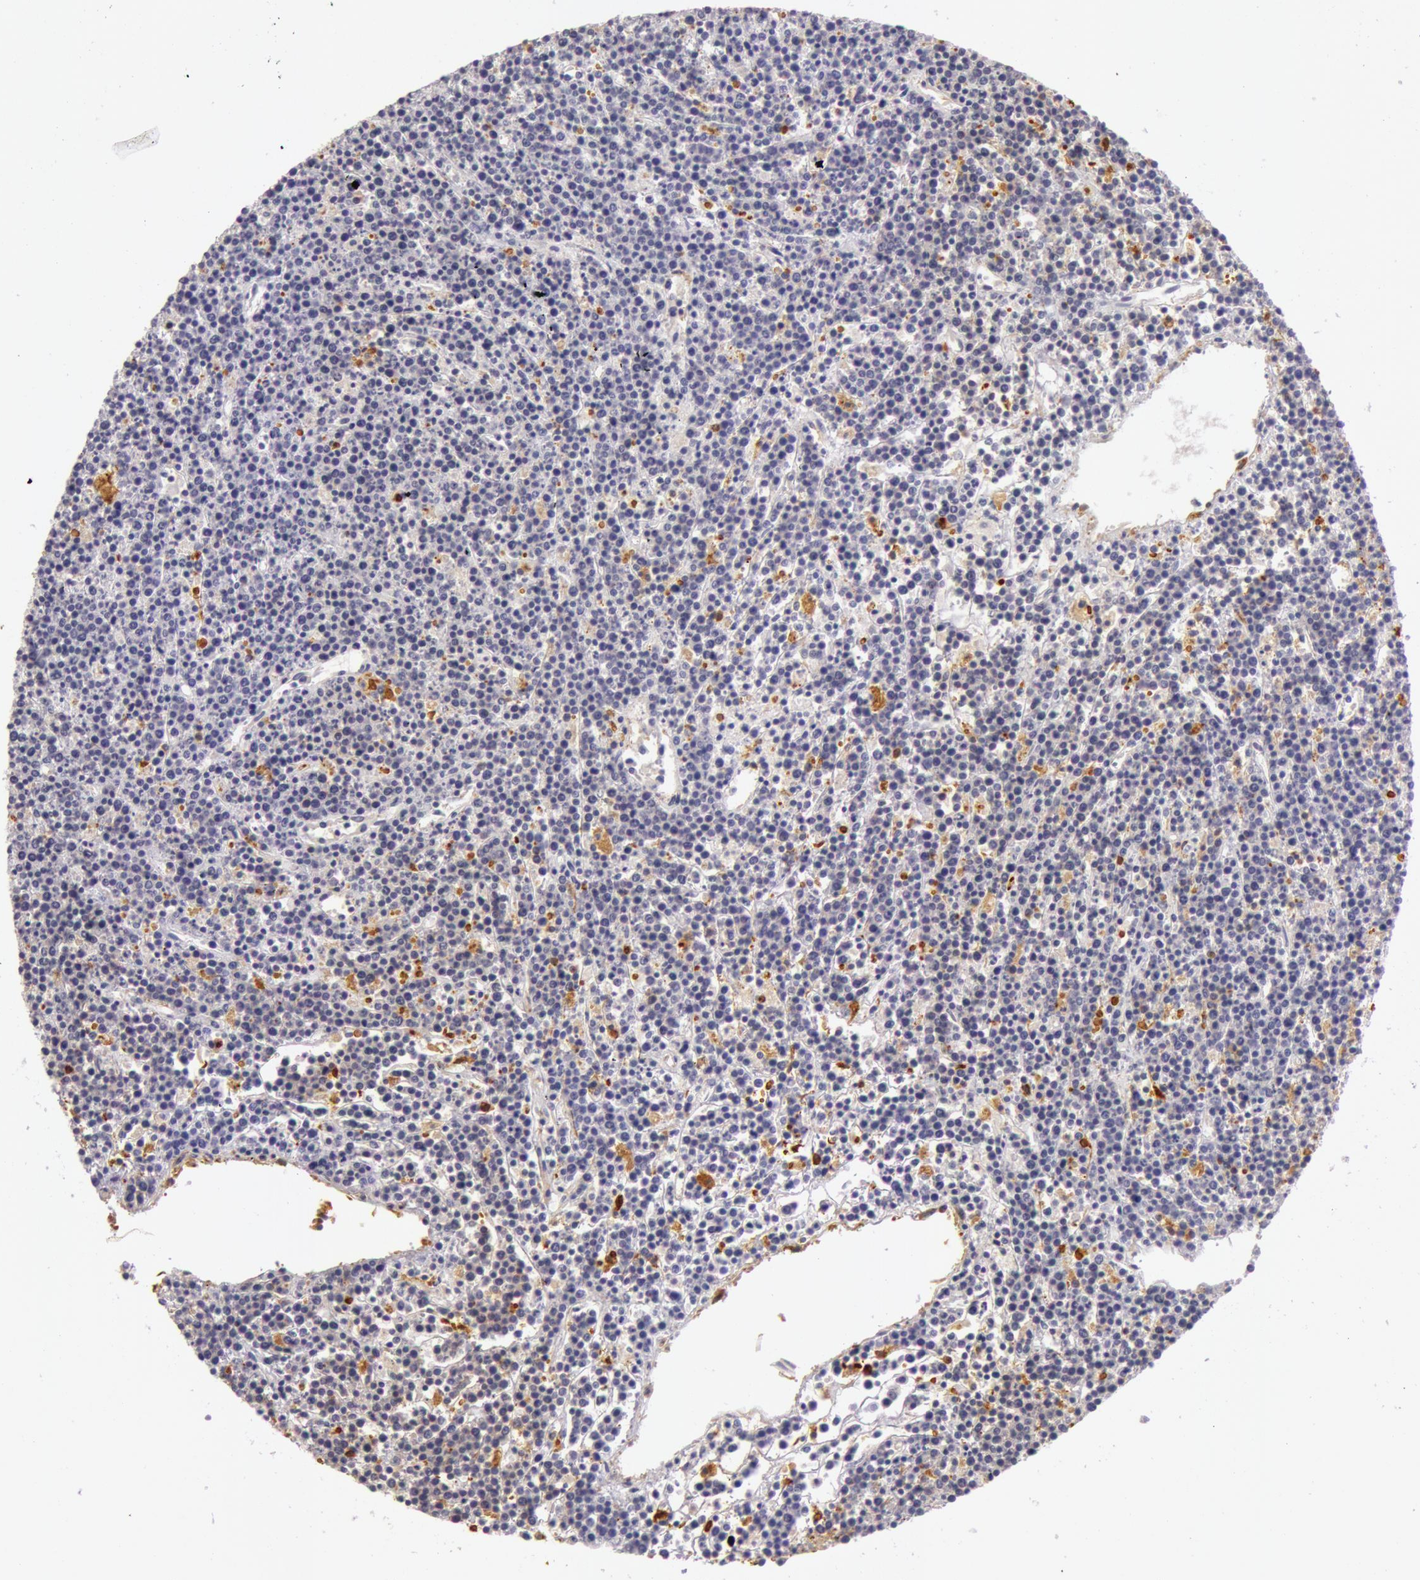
{"staining": {"intensity": "negative", "quantity": "none", "location": "none"}, "tissue": "lymphoma", "cell_type": "Tumor cells", "image_type": "cancer", "snomed": [{"axis": "morphology", "description": "Malignant lymphoma, non-Hodgkin's type, High grade"}, {"axis": "topography", "description": "Ovary"}], "caption": "The image demonstrates no staining of tumor cells in lymphoma. (DAB (3,3'-diaminobenzidine) immunohistochemistry (IHC), high magnification).", "gene": "C4BPA", "patient": {"sex": "female", "age": 56}}